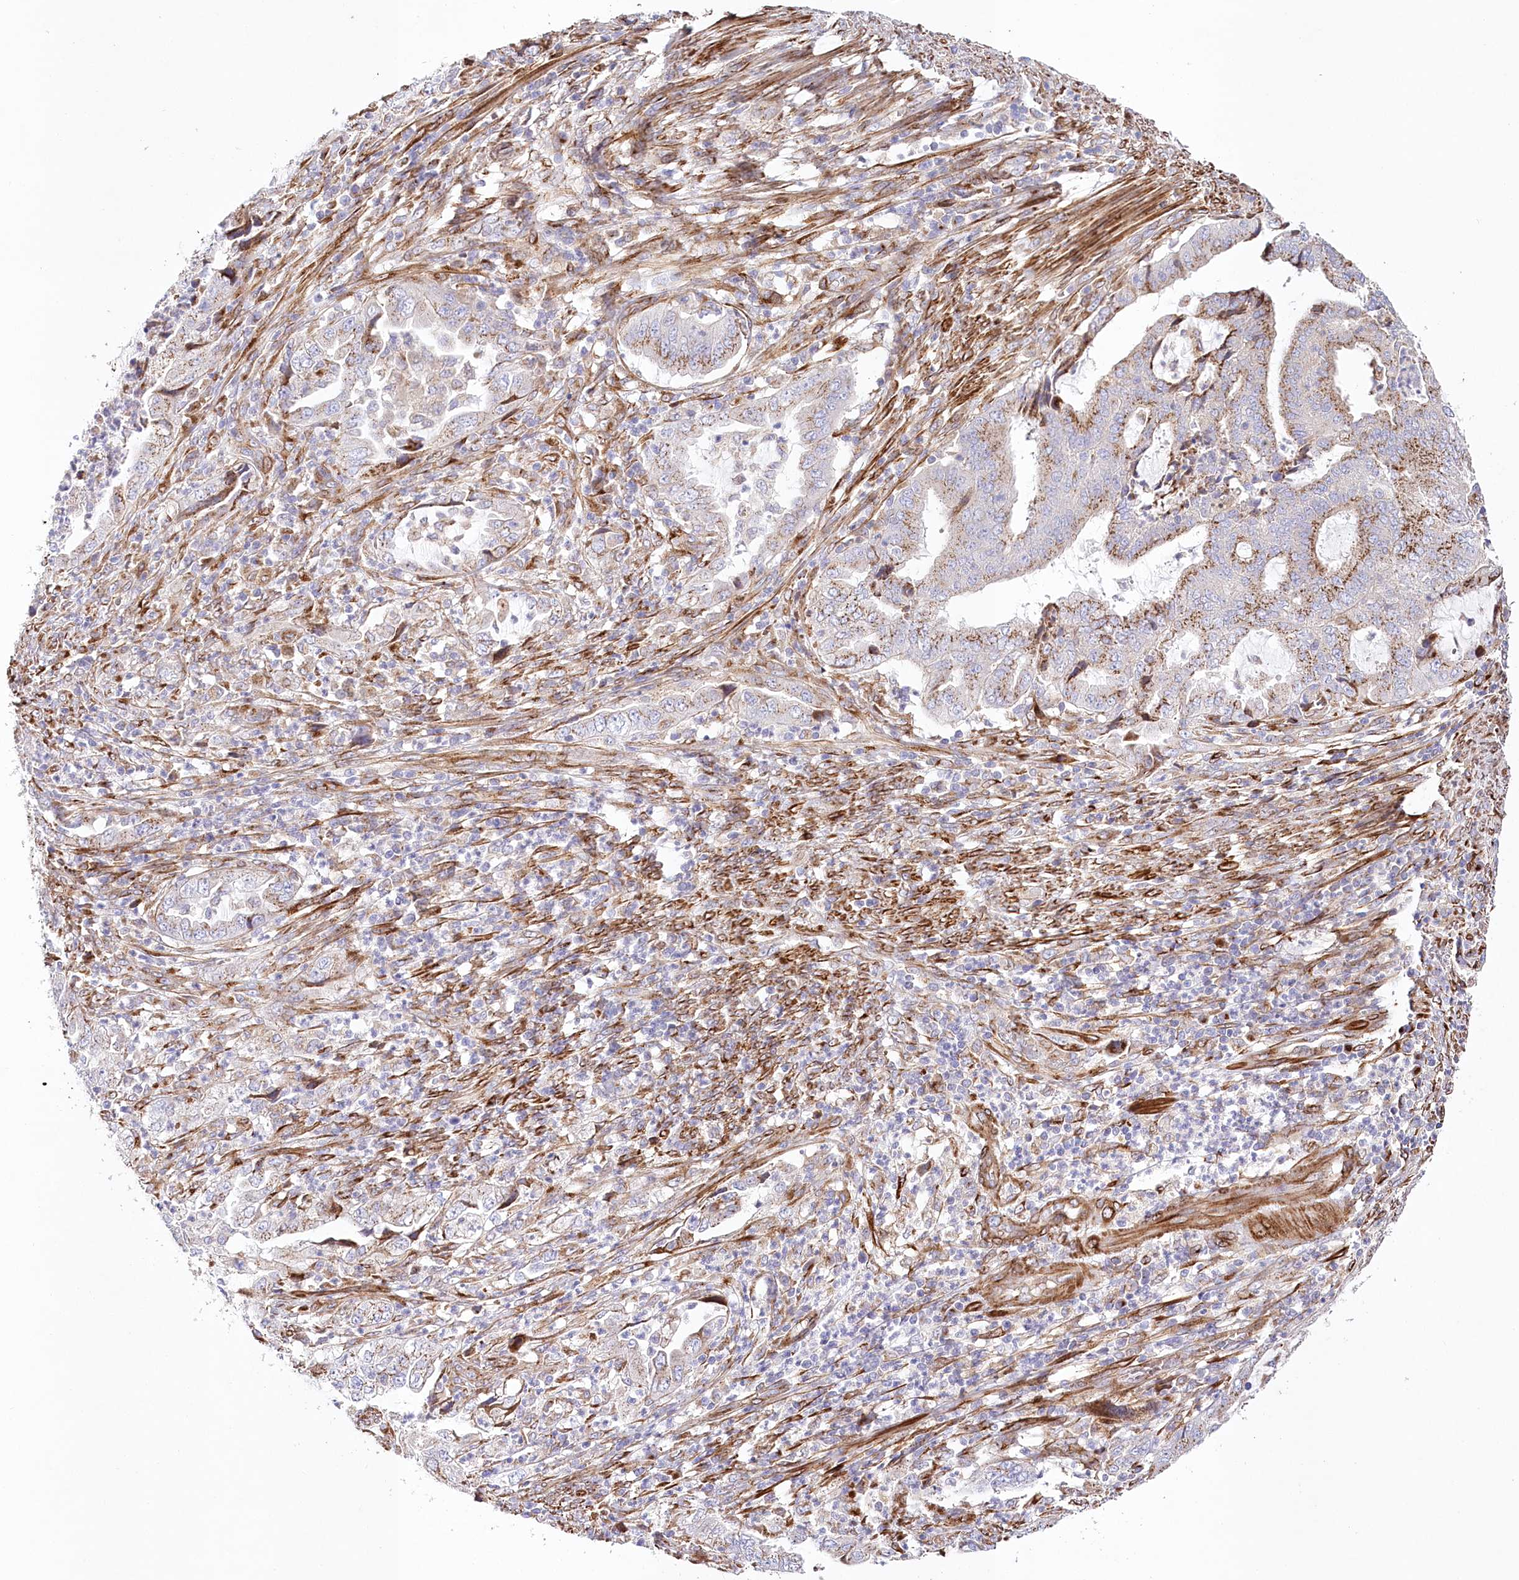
{"staining": {"intensity": "moderate", "quantity": ">75%", "location": "cytoplasmic/membranous"}, "tissue": "endometrial cancer", "cell_type": "Tumor cells", "image_type": "cancer", "snomed": [{"axis": "morphology", "description": "Adenocarcinoma, NOS"}, {"axis": "topography", "description": "Endometrium"}], "caption": "An IHC image of neoplastic tissue is shown. Protein staining in brown labels moderate cytoplasmic/membranous positivity in endometrial cancer within tumor cells. (Stains: DAB in brown, nuclei in blue, Microscopy: brightfield microscopy at high magnification).", "gene": "ABRAXAS2", "patient": {"sex": "female", "age": 51}}